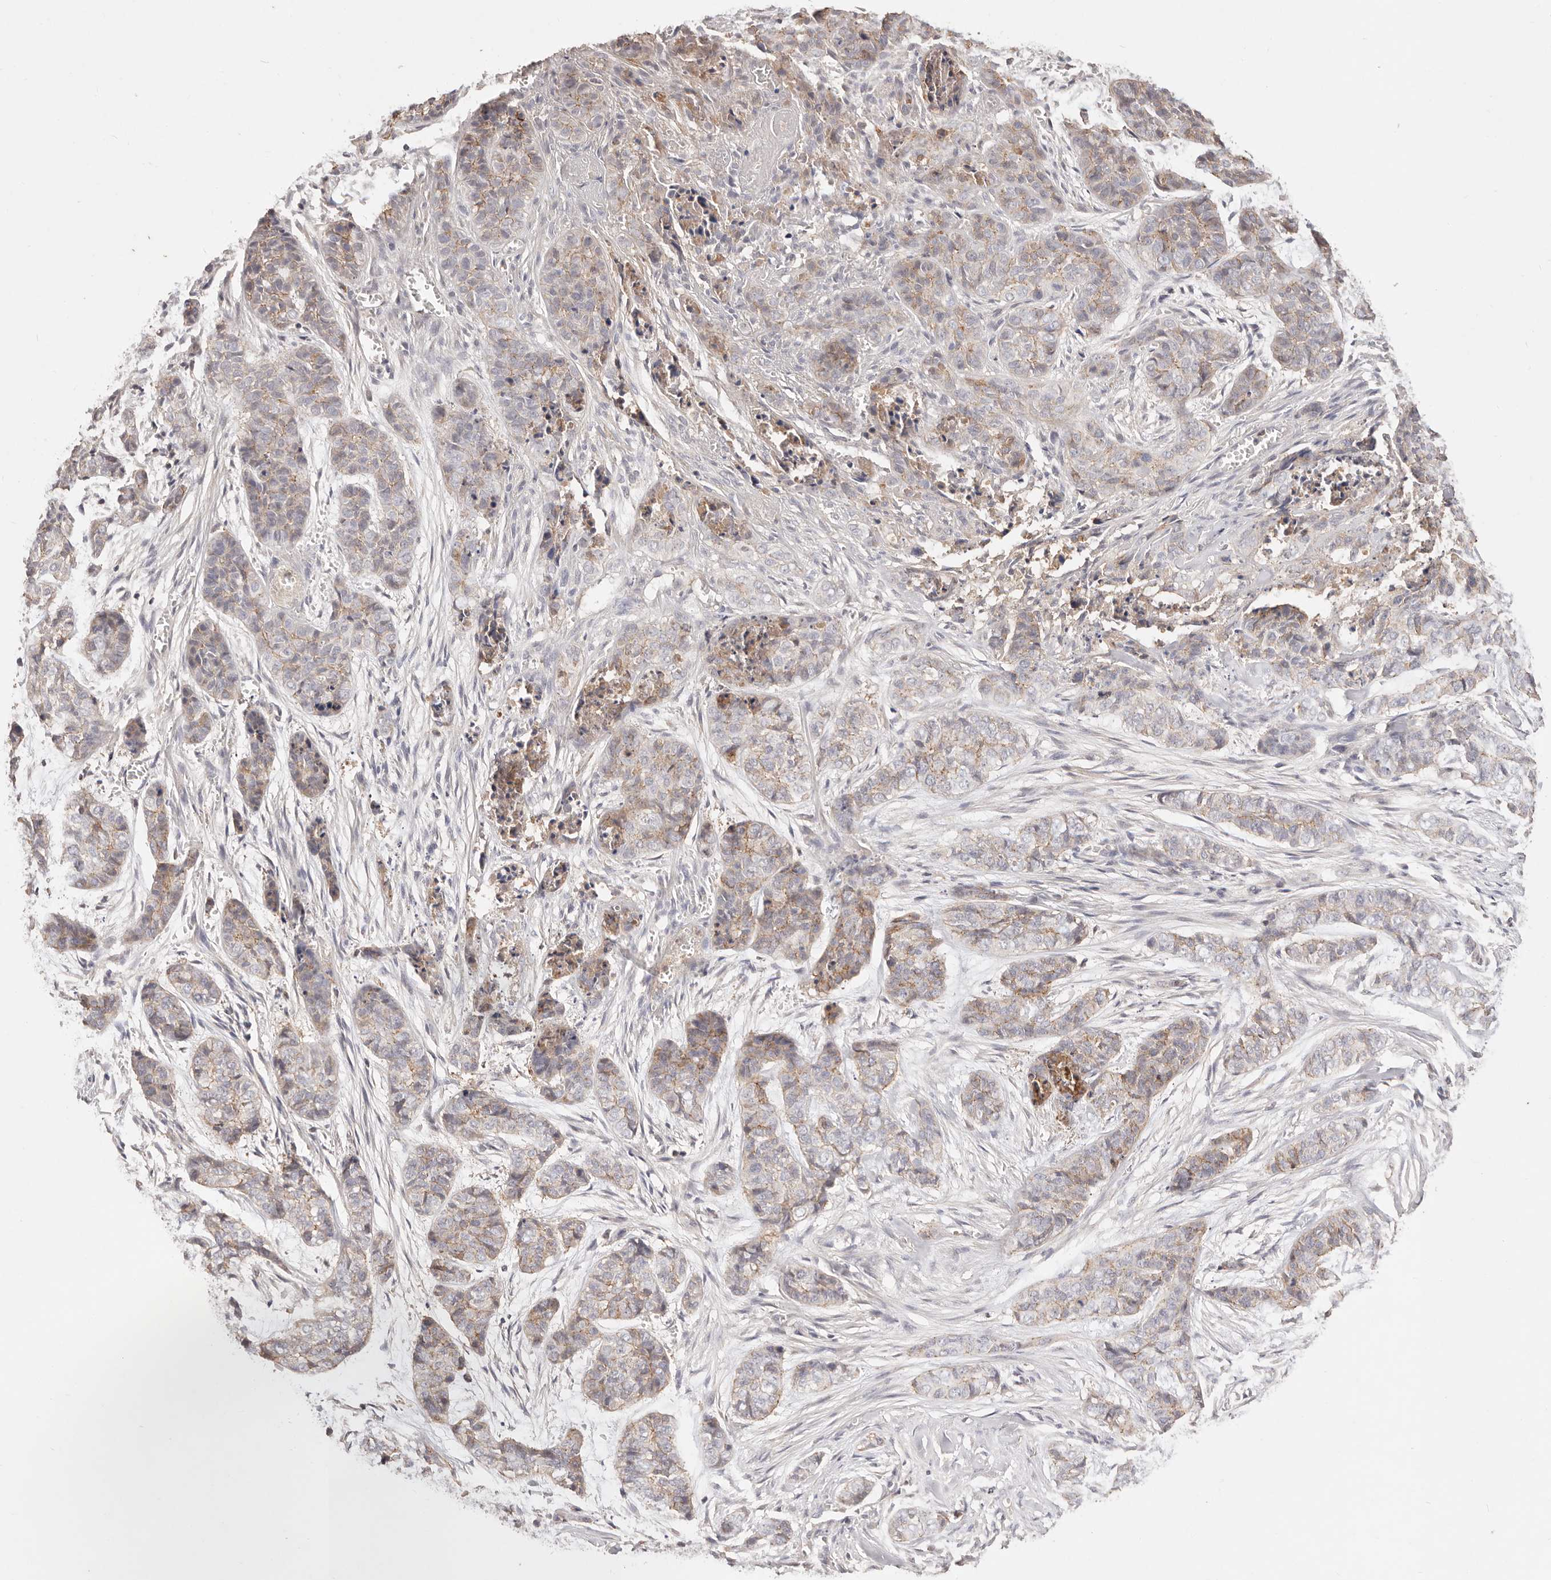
{"staining": {"intensity": "weak", "quantity": "<25%", "location": "cytoplasmic/membranous"}, "tissue": "skin cancer", "cell_type": "Tumor cells", "image_type": "cancer", "snomed": [{"axis": "morphology", "description": "Basal cell carcinoma"}, {"axis": "topography", "description": "Skin"}], "caption": "Immunohistochemistry image of neoplastic tissue: human skin cancer stained with DAB reveals no significant protein positivity in tumor cells.", "gene": "CXADR", "patient": {"sex": "female", "age": 64}}